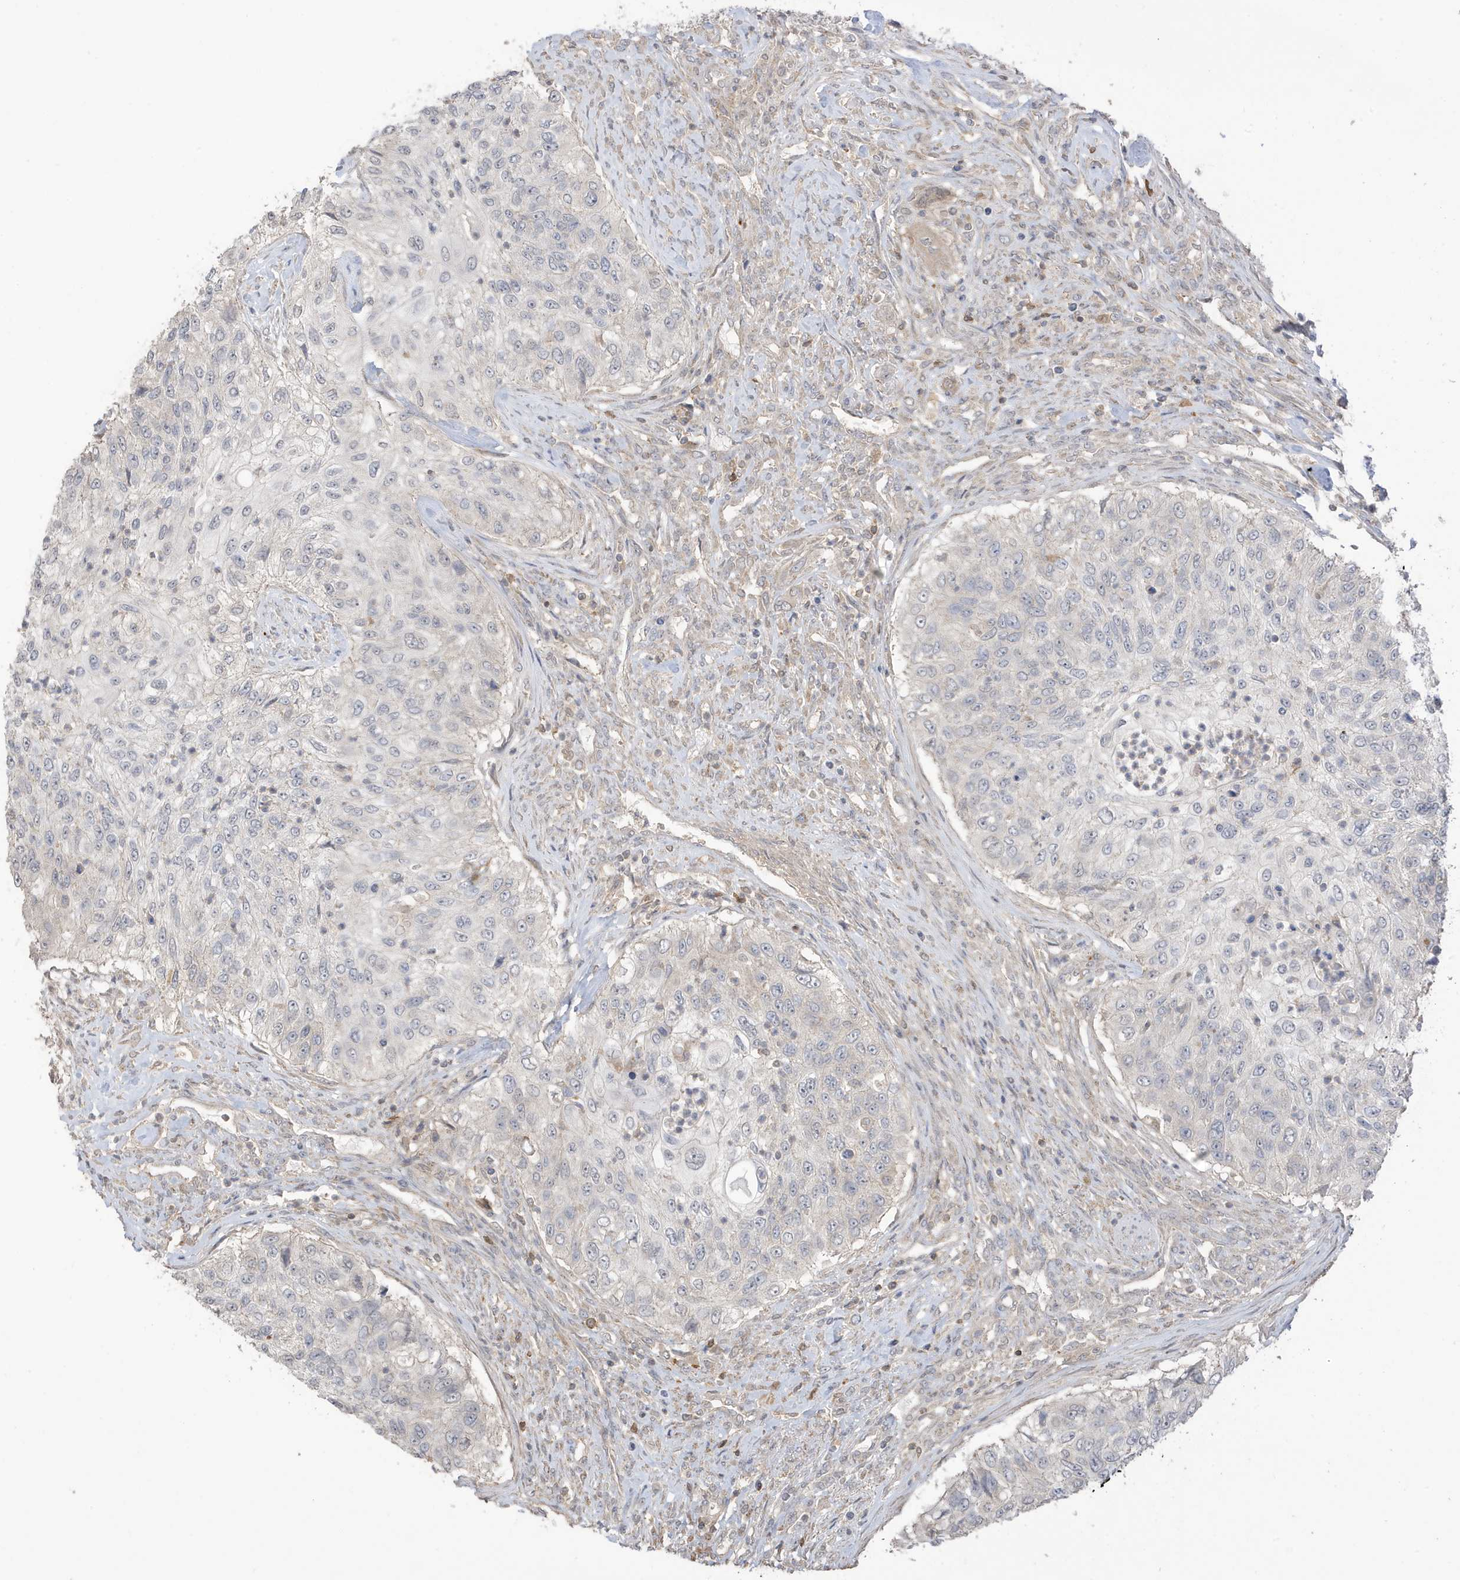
{"staining": {"intensity": "negative", "quantity": "none", "location": "none"}, "tissue": "urothelial cancer", "cell_type": "Tumor cells", "image_type": "cancer", "snomed": [{"axis": "morphology", "description": "Urothelial carcinoma, High grade"}, {"axis": "topography", "description": "Urinary bladder"}], "caption": "DAB immunohistochemical staining of urothelial carcinoma (high-grade) exhibits no significant positivity in tumor cells.", "gene": "TAB3", "patient": {"sex": "female", "age": 60}}